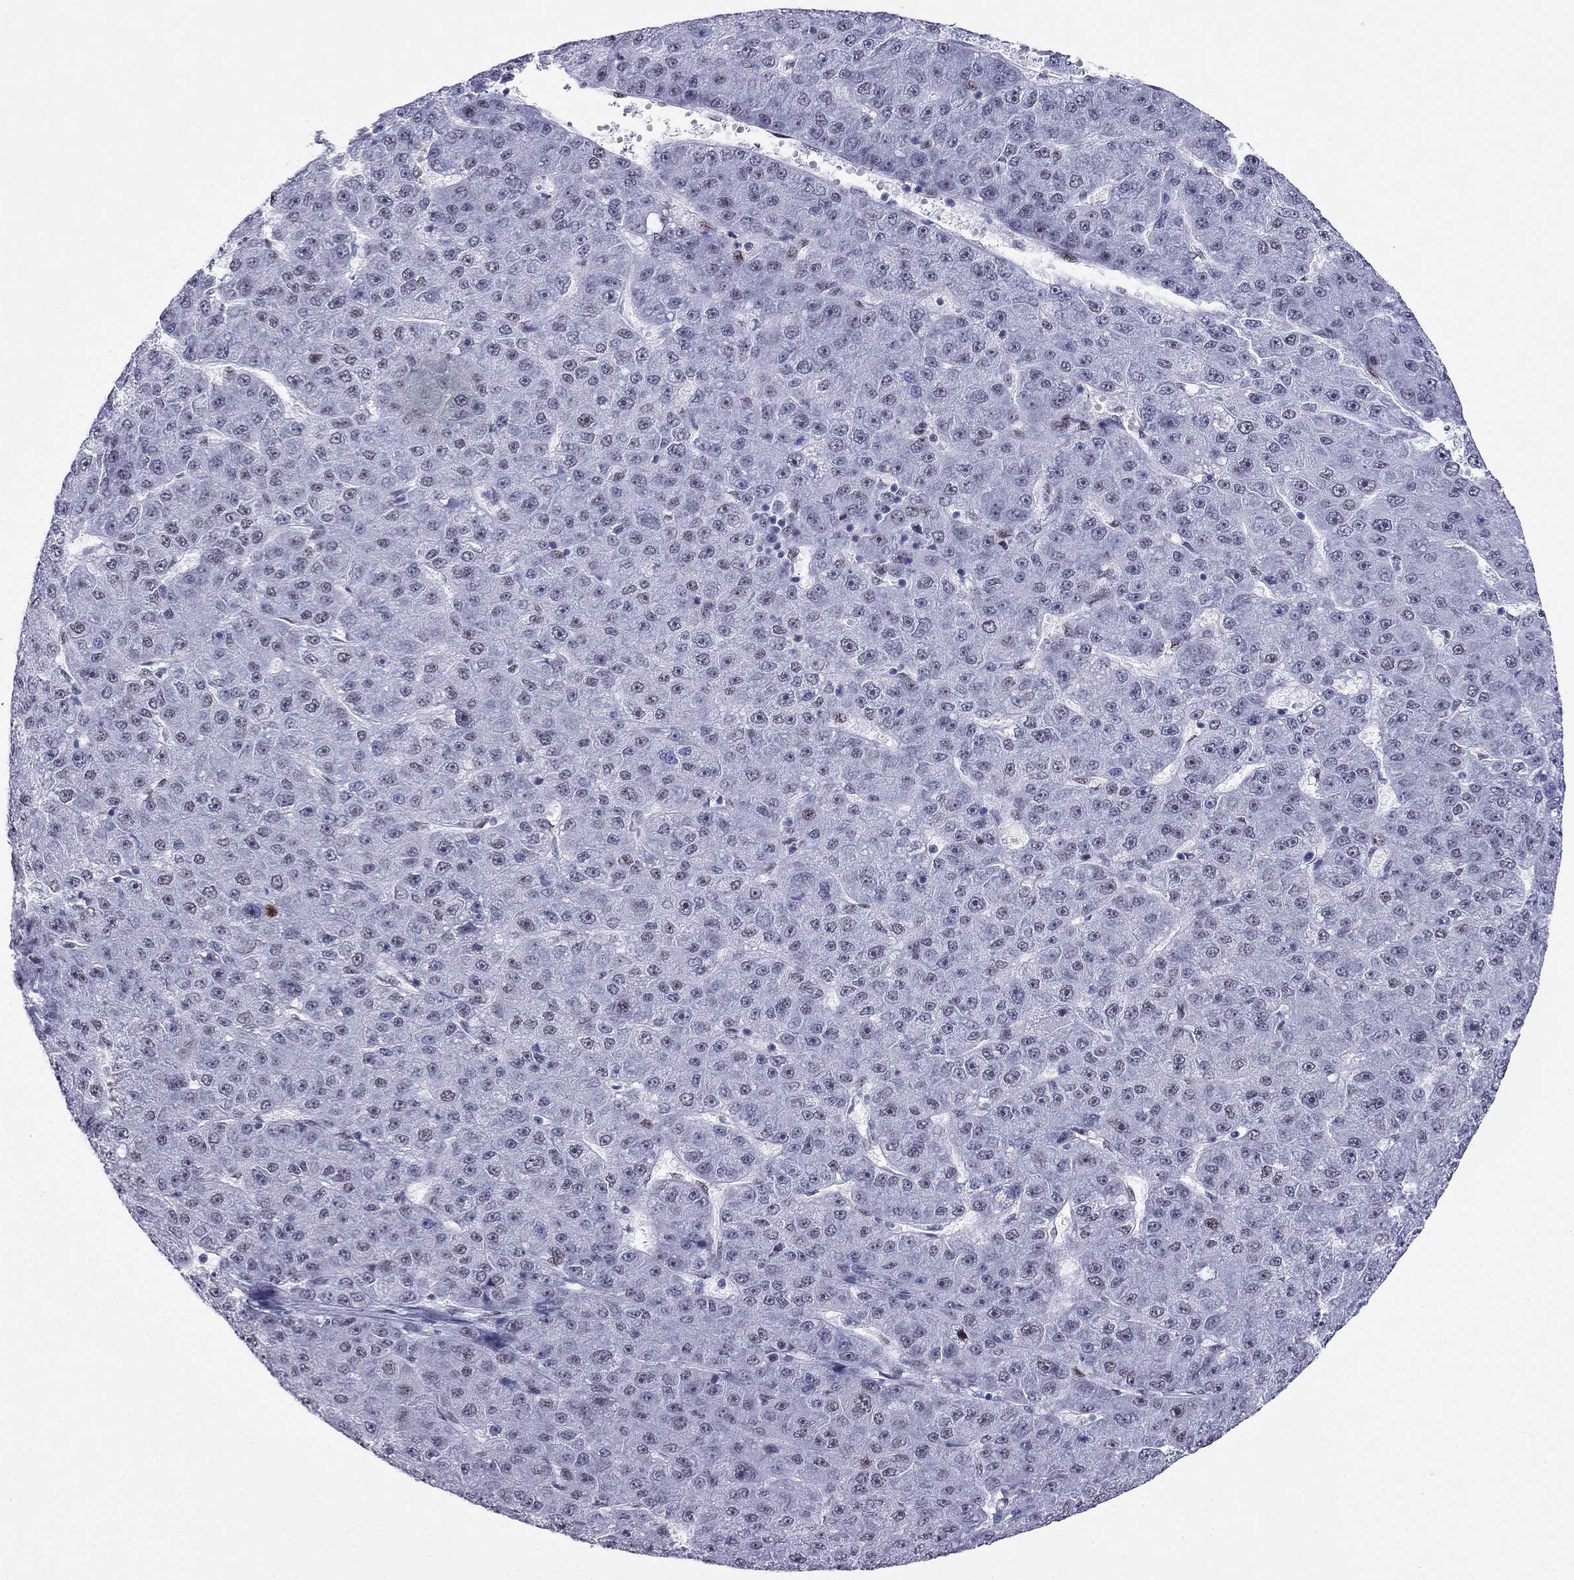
{"staining": {"intensity": "strong", "quantity": "<25%", "location": "nuclear"}, "tissue": "liver cancer", "cell_type": "Tumor cells", "image_type": "cancer", "snomed": [{"axis": "morphology", "description": "Carcinoma, Hepatocellular, NOS"}, {"axis": "topography", "description": "Liver"}], "caption": "Human hepatocellular carcinoma (liver) stained for a protein (brown) displays strong nuclear positive expression in approximately <25% of tumor cells.", "gene": "PPM1G", "patient": {"sex": "male", "age": 67}}